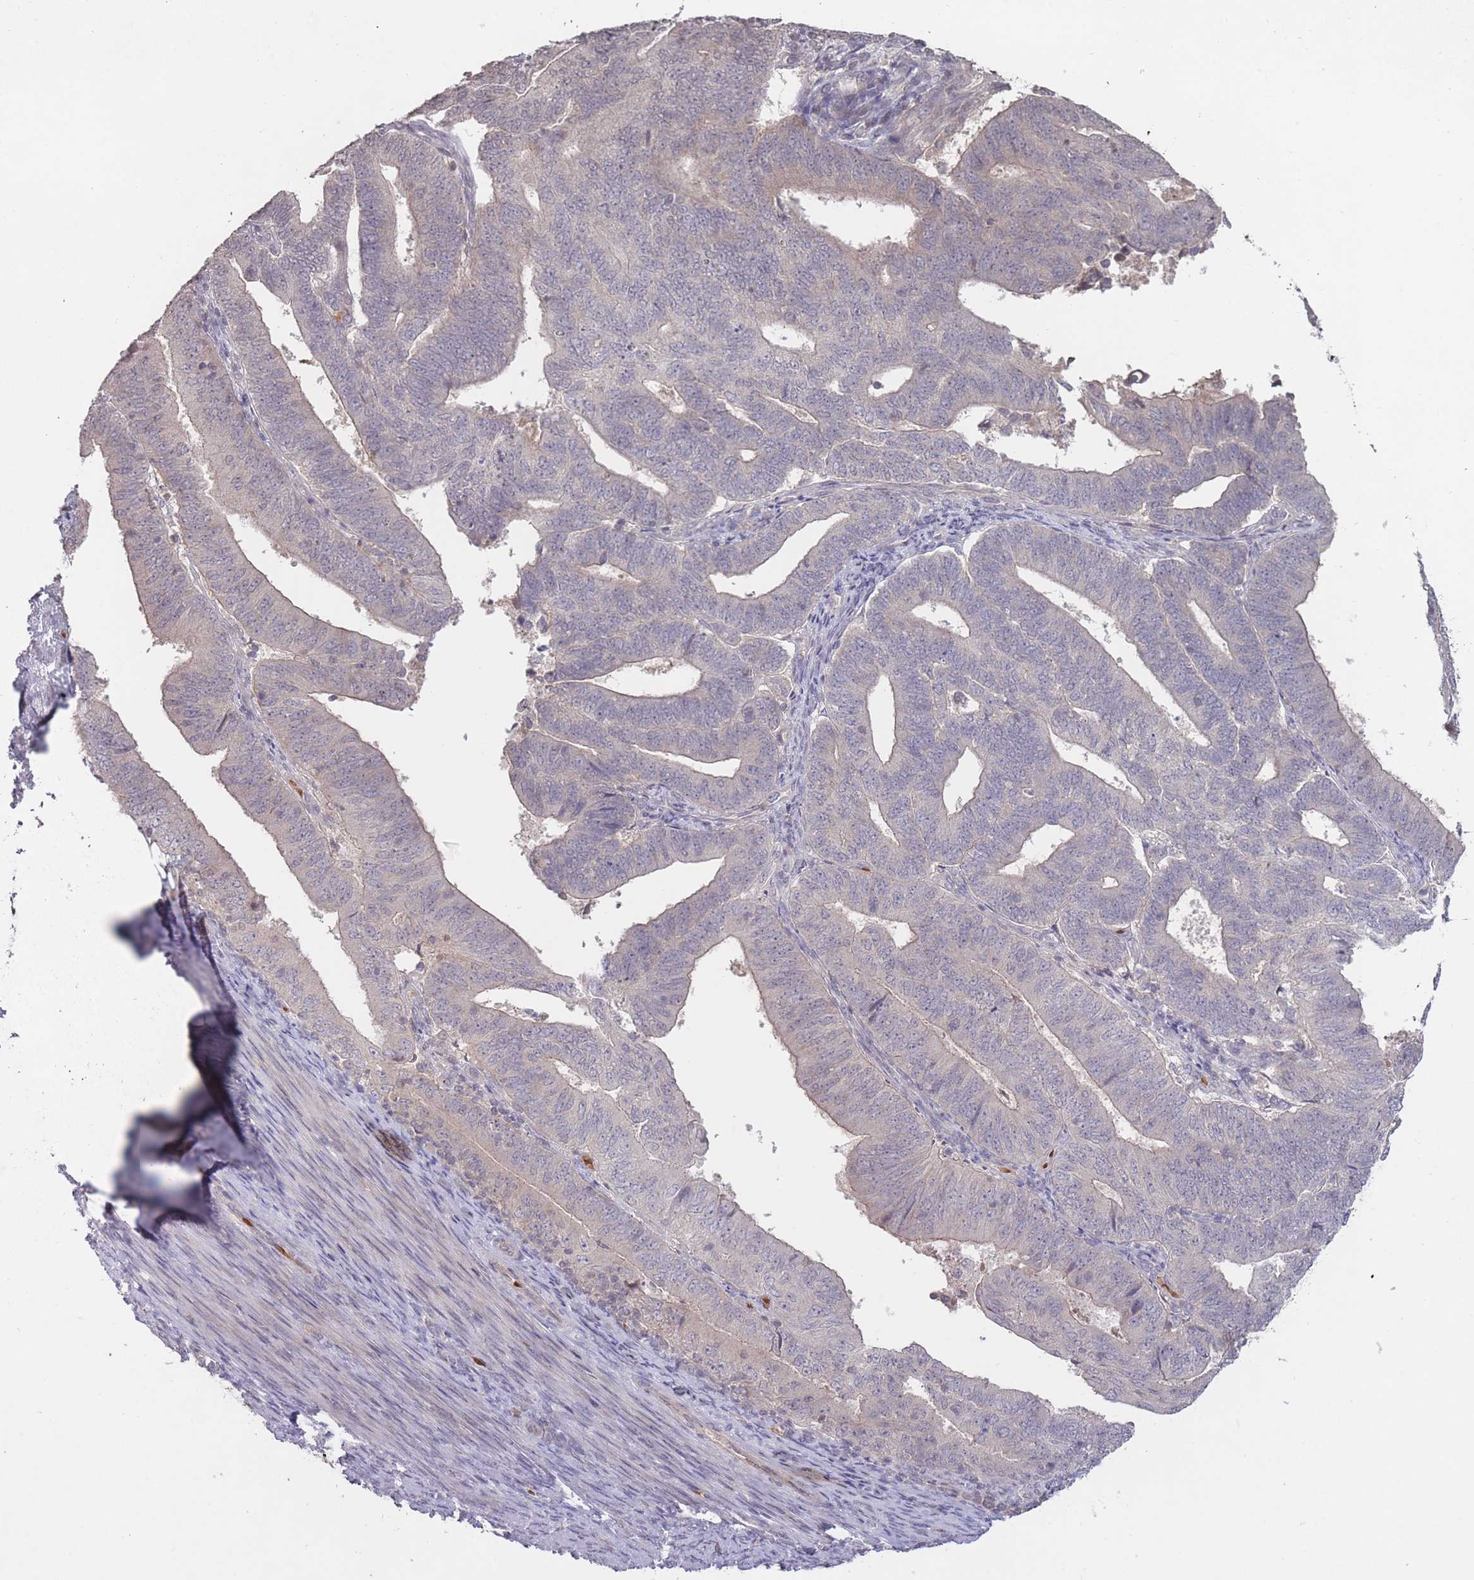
{"staining": {"intensity": "negative", "quantity": "none", "location": "none"}, "tissue": "endometrial cancer", "cell_type": "Tumor cells", "image_type": "cancer", "snomed": [{"axis": "morphology", "description": "Adenocarcinoma, NOS"}, {"axis": "topography", "description": "Endometrium"}], "caption": "Tumor cells show no significant positivity in adenocarcinoma (endometrial).", "gene": "ADCYAP1R1", "patient": {"sex": "female", "age": 70}}